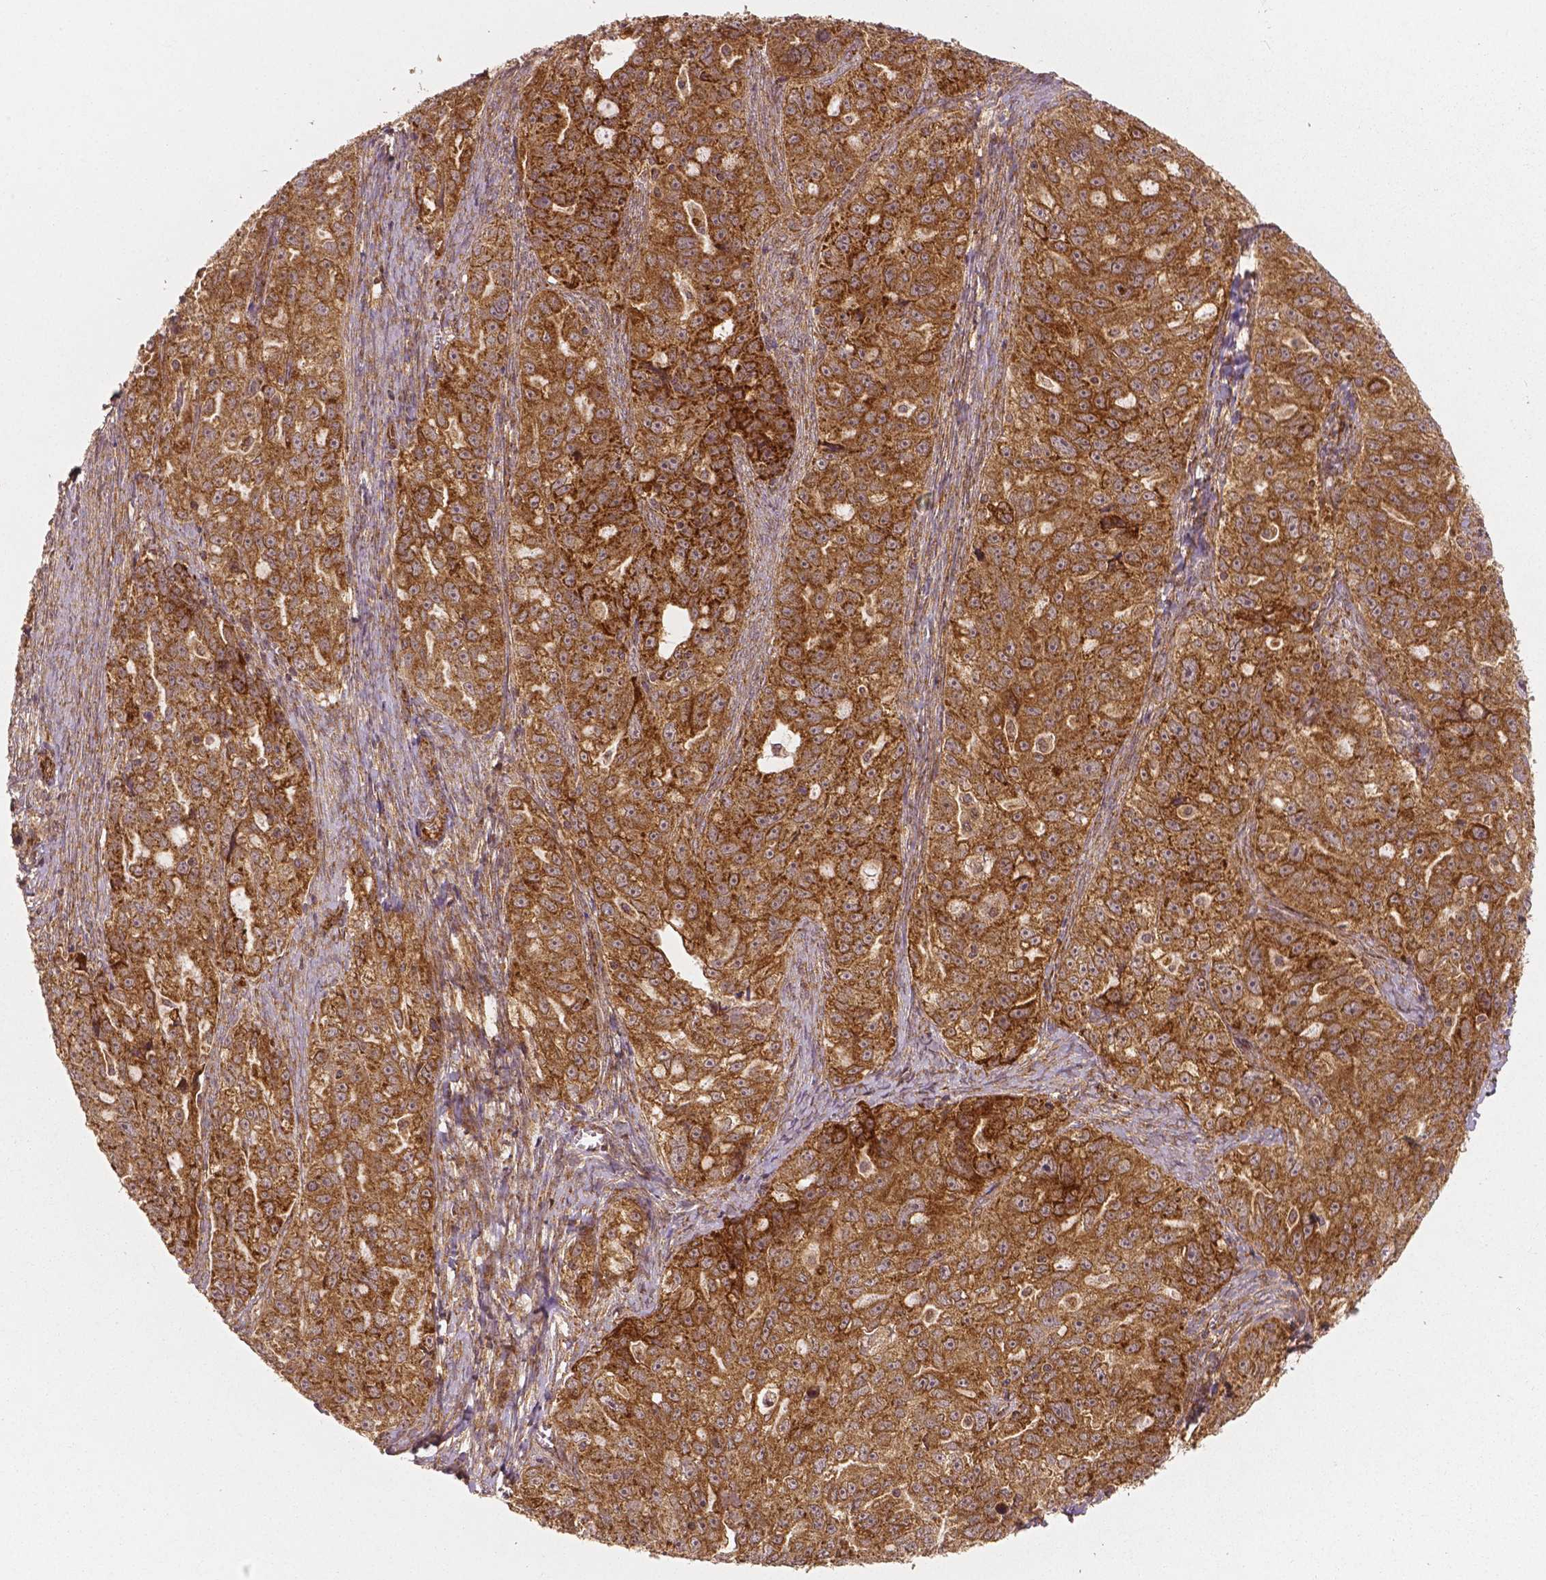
{"staining": {"intensity": "strong", "quantity": ">75%", "location": "cytoplasmic/membranous"}, "tissue": "ovarian cancer", "cell_type": "Tumor cells", "image_type": "cancer", "snomed": [{"axis": "morphology", "description": "Cystadenocarcinoma, serous, NOS"}, {"axis": "topography", "description": "Ovary"}], "caption": "DAB immunohistochemical staining of human ovarian cancer (serous cystadenocarcinoma) demonstrates strong cytoplasmic/membranous protein expression in about >75% of tumor cells. (IHC, brightfield microscopy, high magnification).", "gene": "PGAM5", "patient": {"sex": "female", "age": 51}}